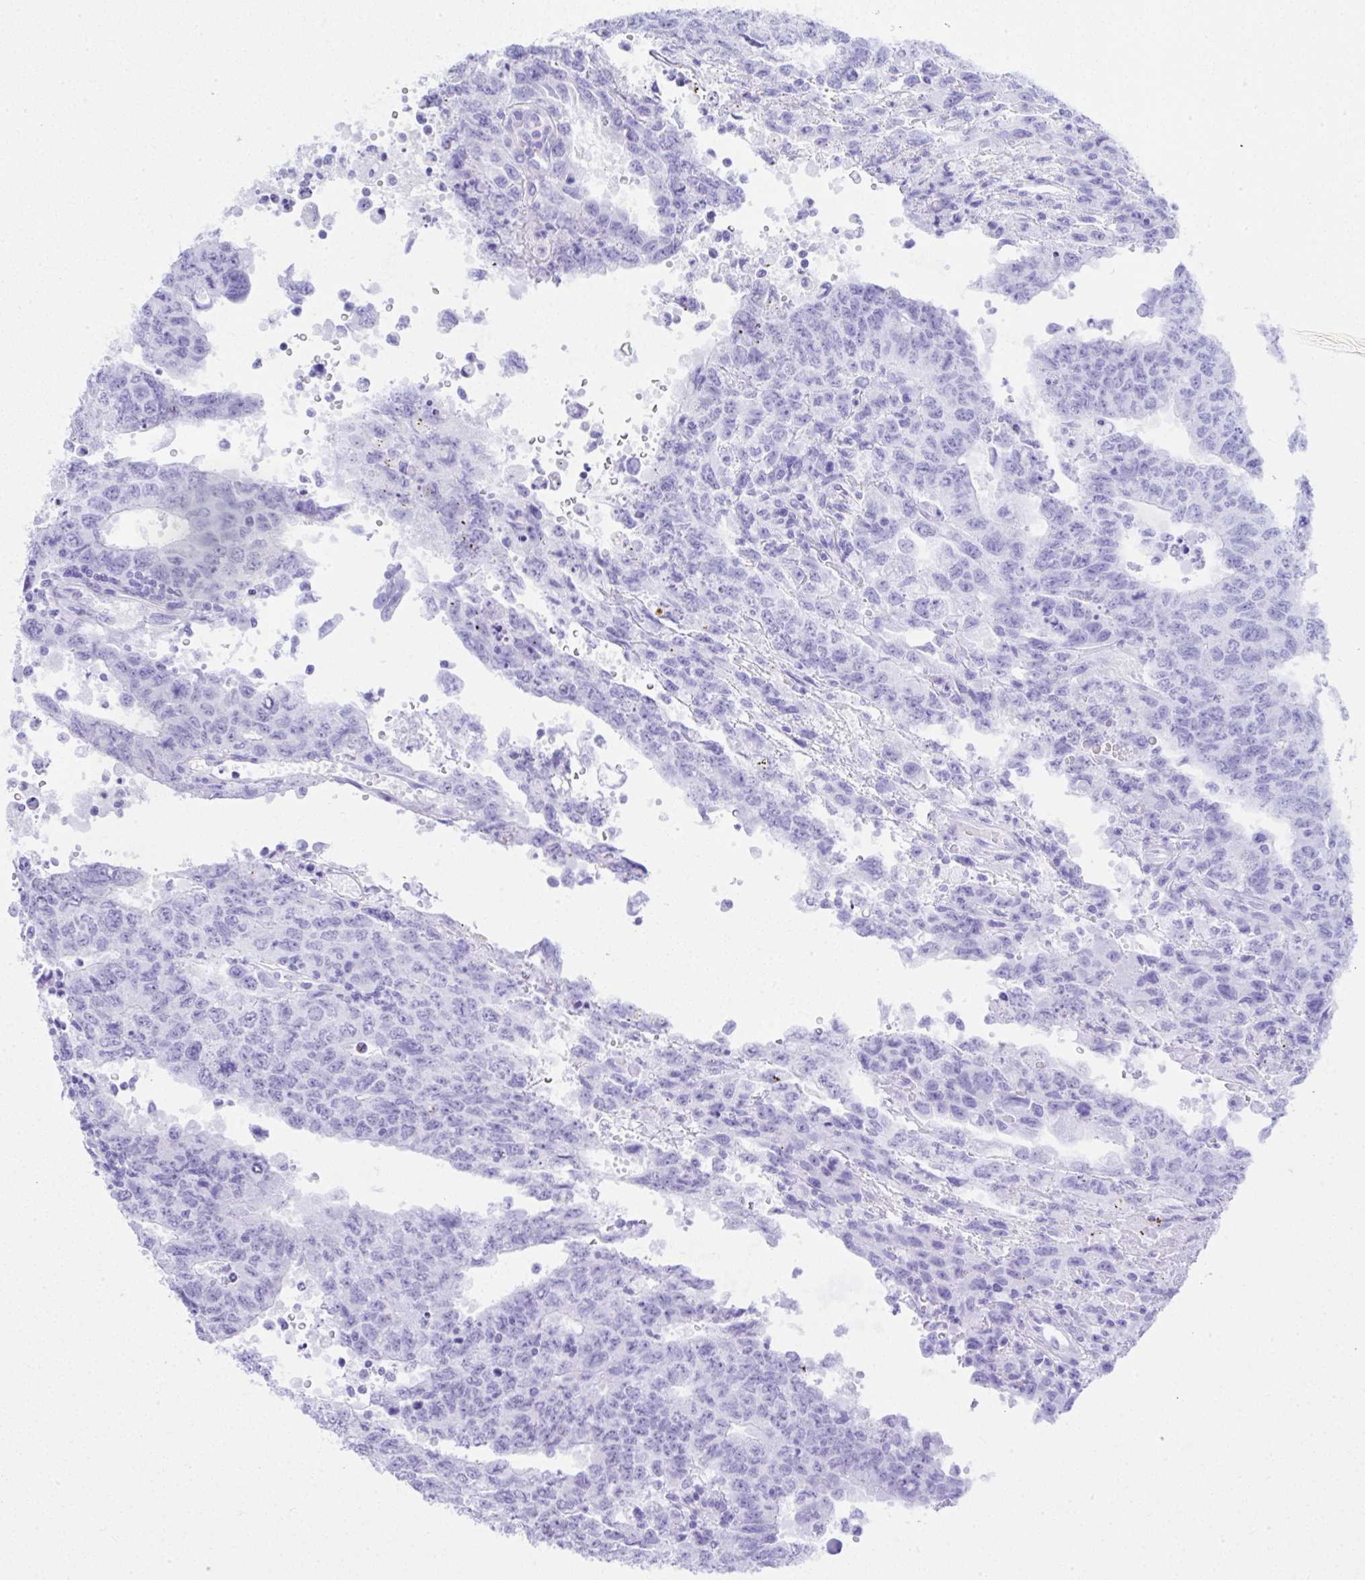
{"staining": {"intensity": "moderate", "quantity": "<25%", "location": "nuclear"}, "tissue": "testis cancer", "cell_type": "Tumor cells", "image_type": "cancer", "snomed": [{"axis": "morphology", "description": "Carcinoma, Embryonal, NOS"}, {"axis": "topography", "description": "Testis"}], "caption": "This image shows immunohistochemistry (IHC) staining of human testis cancer (embryonal carcinoma), with low moderate nuclear positivity in about <25% of tumor cells.", "gene": "CCDC12", "patient": {"sex": "male", "age": 34}}